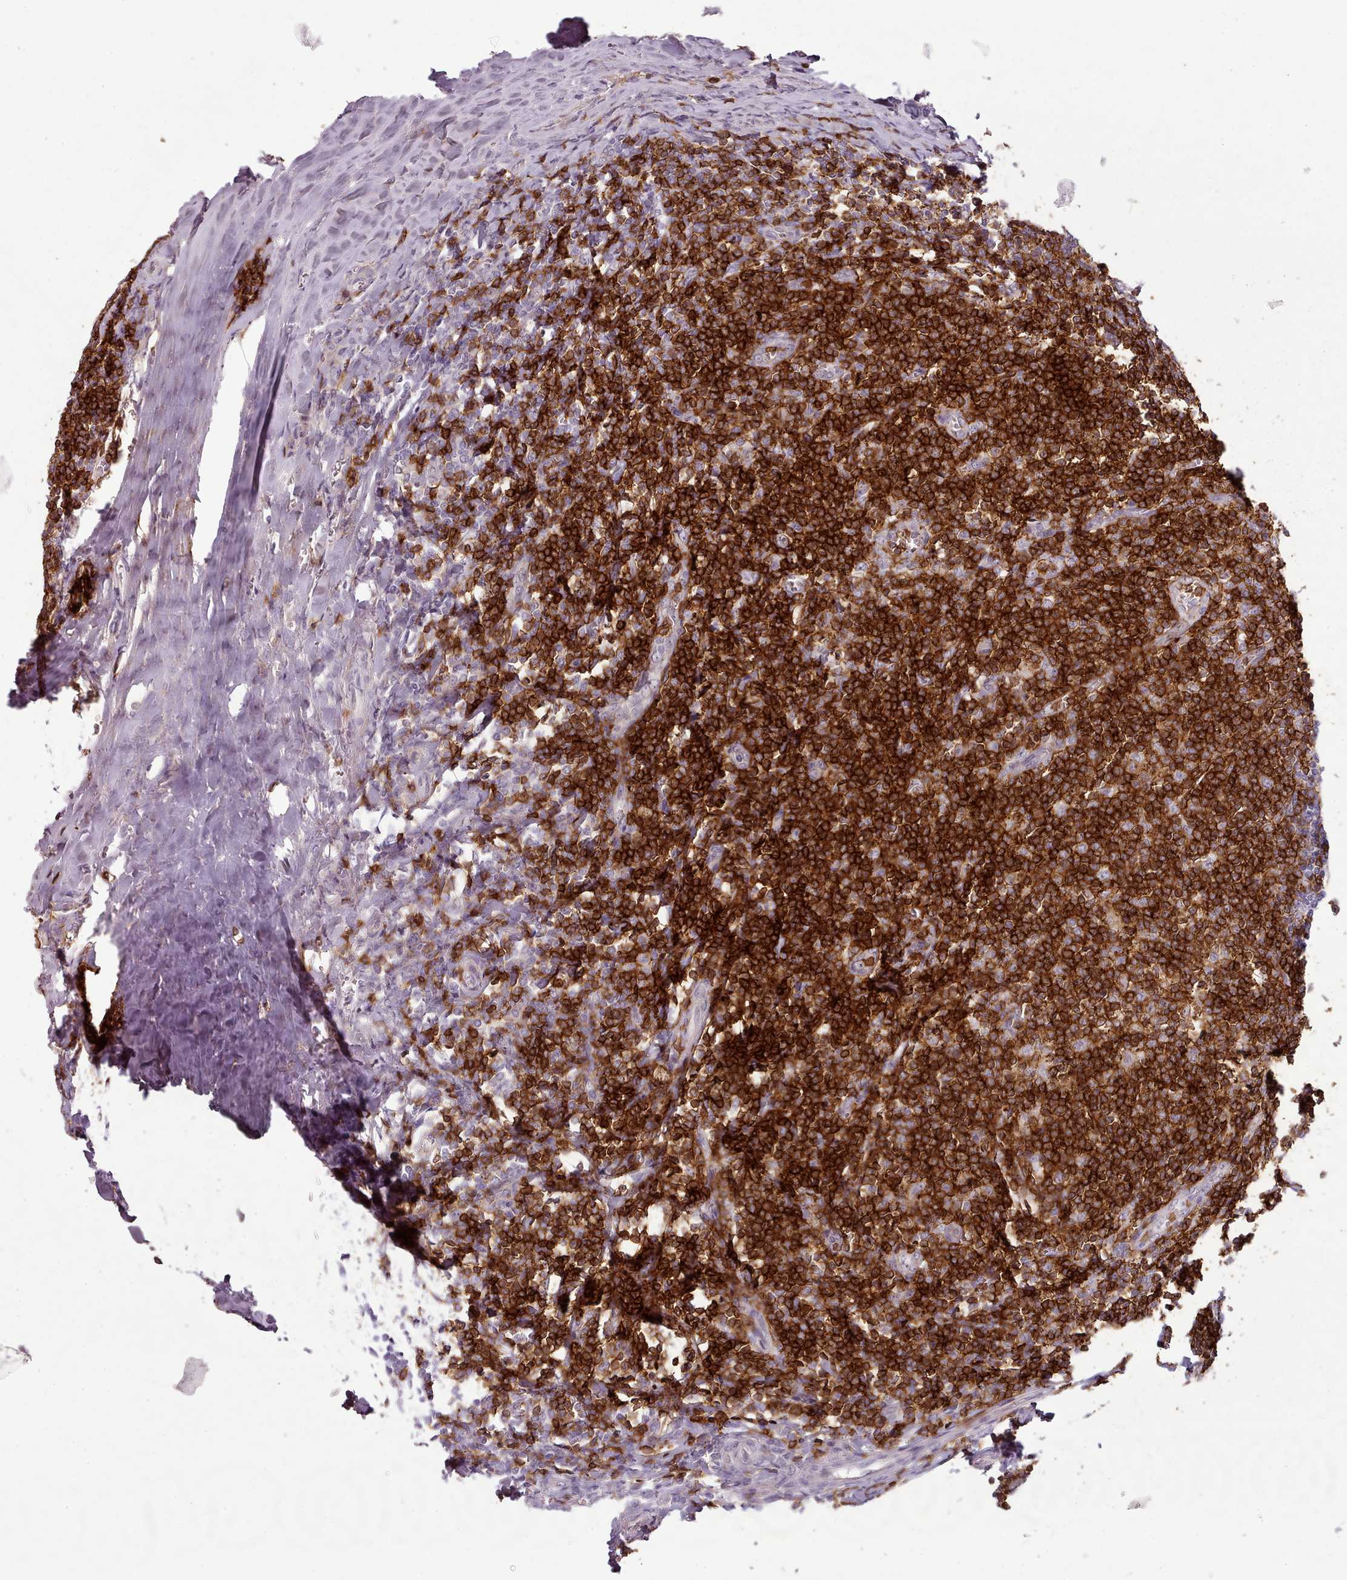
{"staining": {"intensity": "moderate", "quantity": "<25%", "location": "cytoplasmic/membranous"}, "tissue": "tonsil", "cell_type": "Germinal center cells", "image_type": "normal", "snomed": [{"axis": "morphology", "description": "Normal tissue, NOS"}, {"axis": "topography", "description": "Tonsil"}], "caption": "Unremarkable tonsil was stained to show a protein in brown. There is low levels of moderate cytoplasmic/membranous staining in about <25% of germinal center cells. Immunohistochemistry stains the protein of interest in brown and the nuclei are stained blue.", "gene": "ZNF583", "patient": {"sex": "male", "age": 27}}